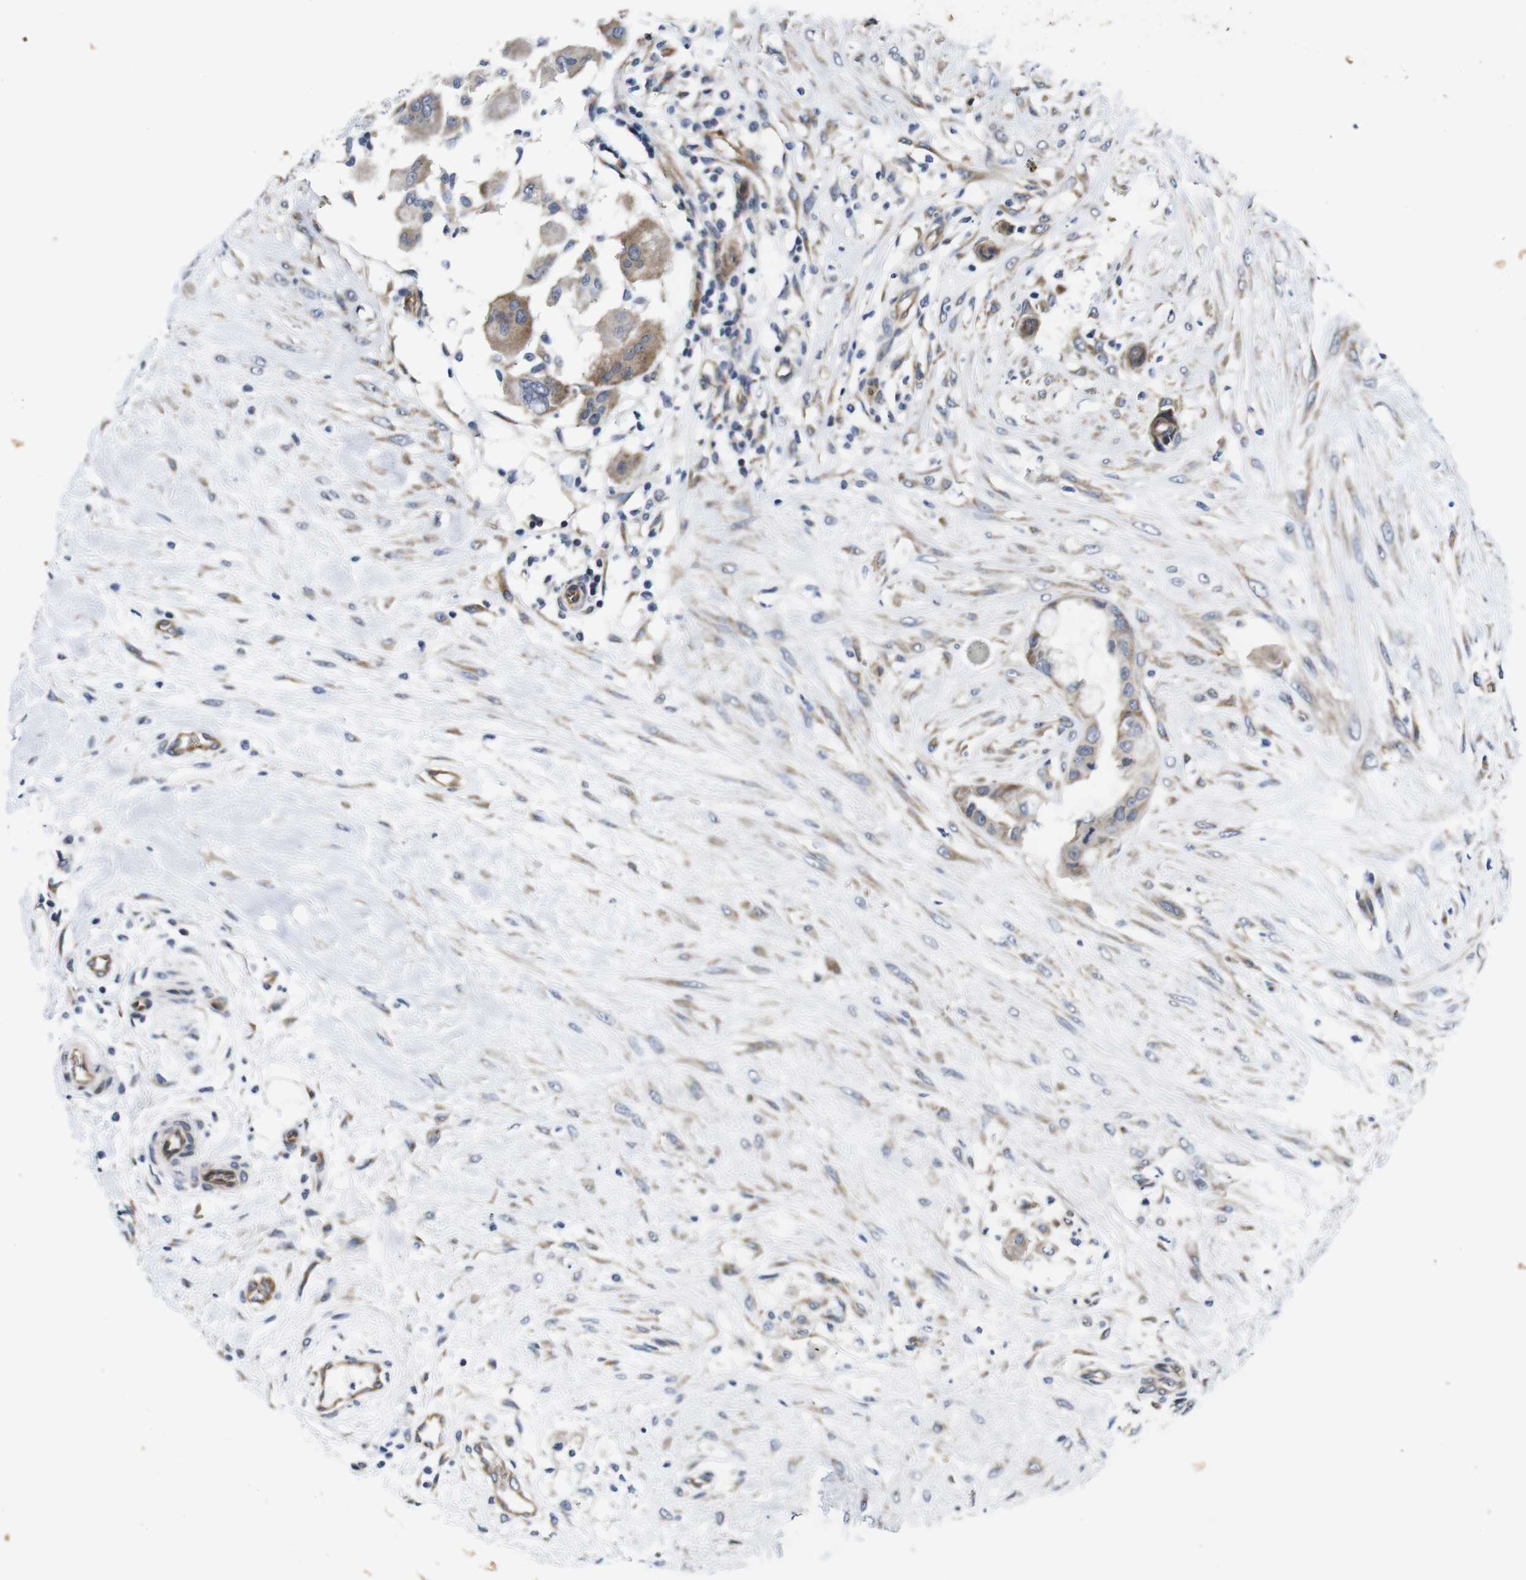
{"staining": {"intensity": "moderate", "quantity": ">75%", "location": "cytoplasmic/membranous"}, "tissue": "breast cancer", "cell_type": "Tumor cells", "image_type": "cancer", "snomed": [{"axis": "morphology", "description": "Duct carcinoma"}, {"axis": "topography", "description": "Breast"}], "caption": "A medium amount of moderate cytoplasmic/membranous positivity is seen in approximately >75% of tumor cells in infiltrating ductal carcinoma (breast) tissue.", "gene": "SOCS3", "patient": {"sex": "female", "age": 40}}